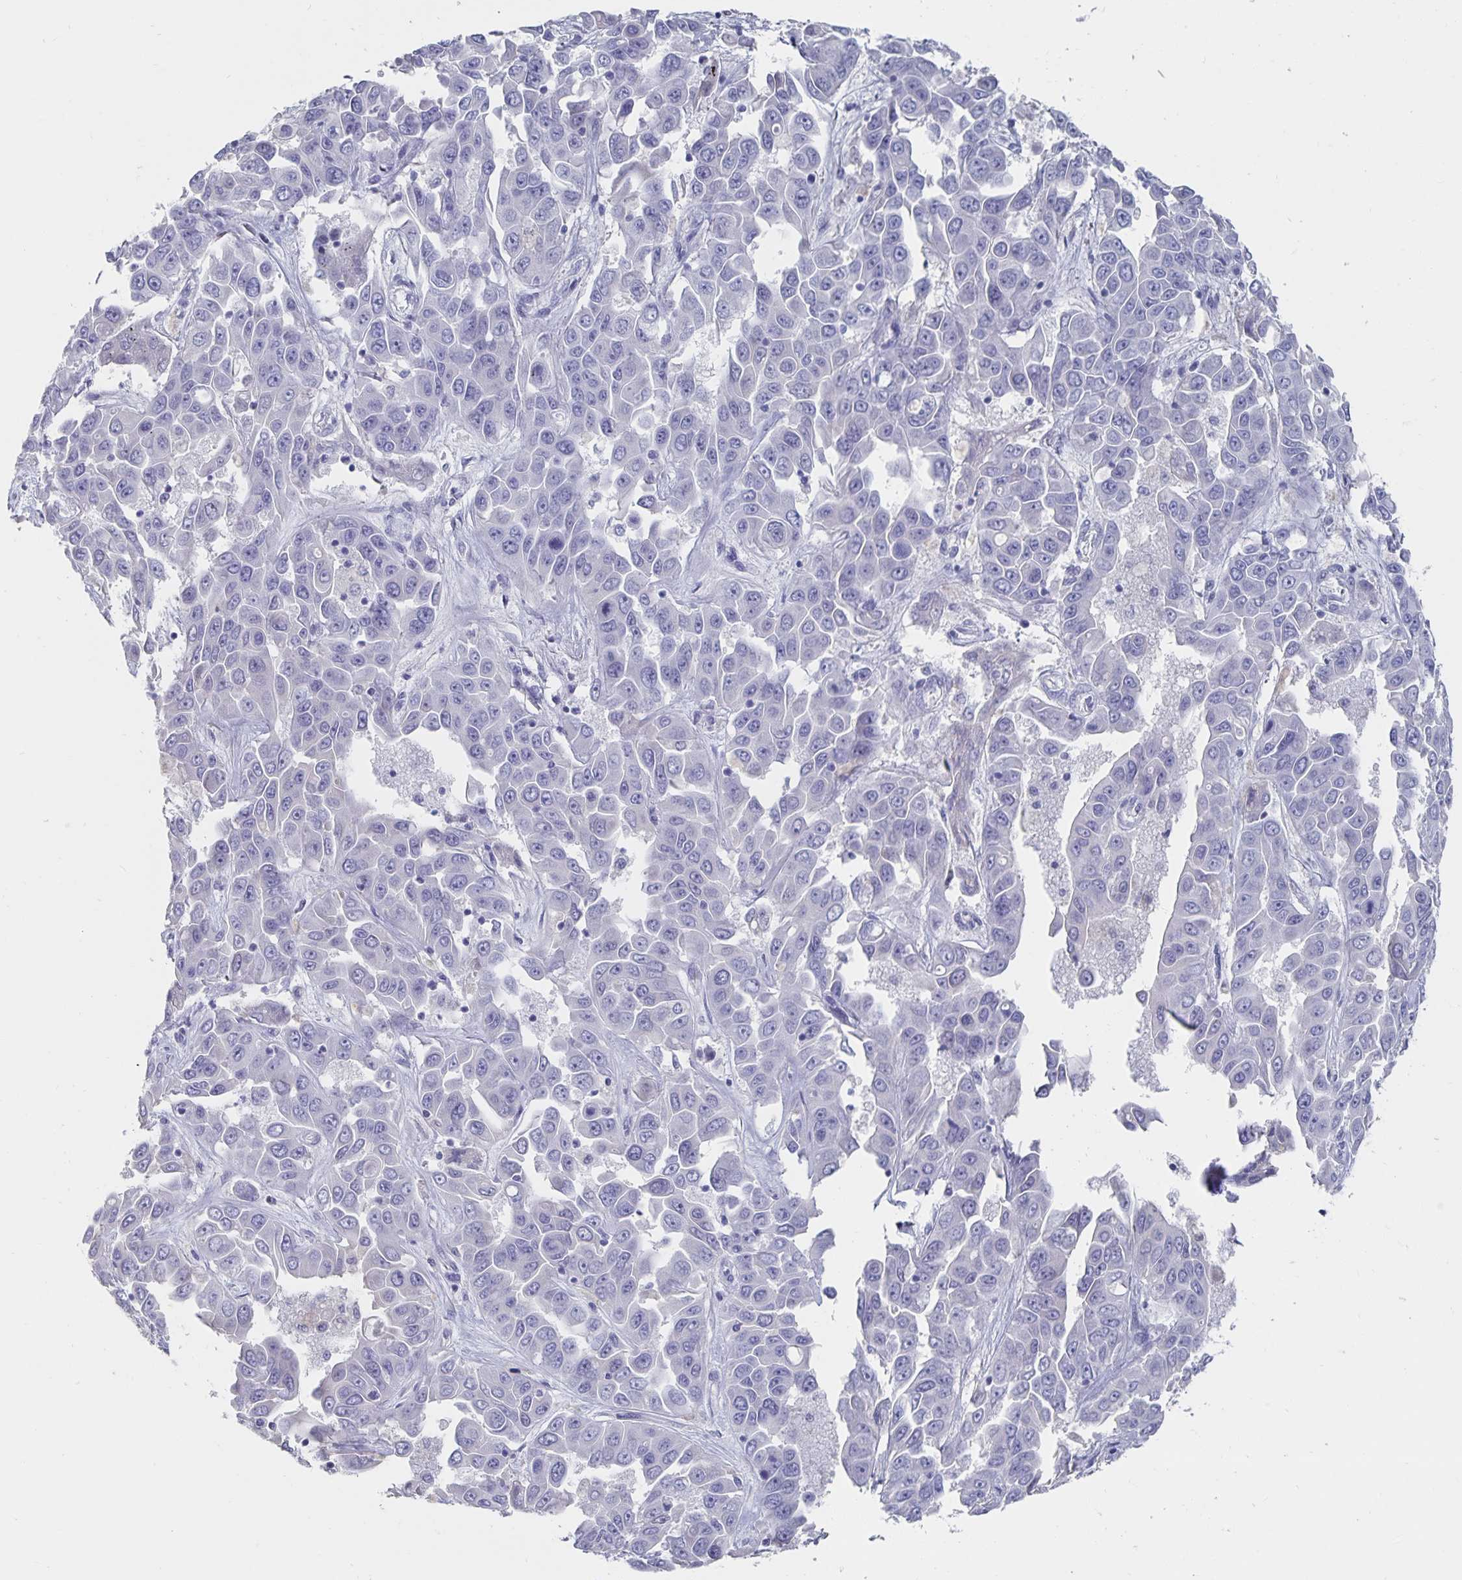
{"staining": {"intensity": "negative", "quantity": "none", "location": "none"}, "tissue": "liver cancer", "cell_type": "Tumor cells", "image_type": "cancer", "snomed": [{"axis": "morphology", "description": "Cholangiocarcinoma"}, {"axis": "topography", "description": "Liver"}], "caption": "High magnification brightfield microscopy of liver cancer (cholangiocarcinoma) stained with DAB (3,3'-diaminobenzidine) (brown) and counterstained with hematoxylin (blue): tumor cells show no significant expression.", "gene": "CFAP69", "patient": {"sex": "female", "age": 52}}